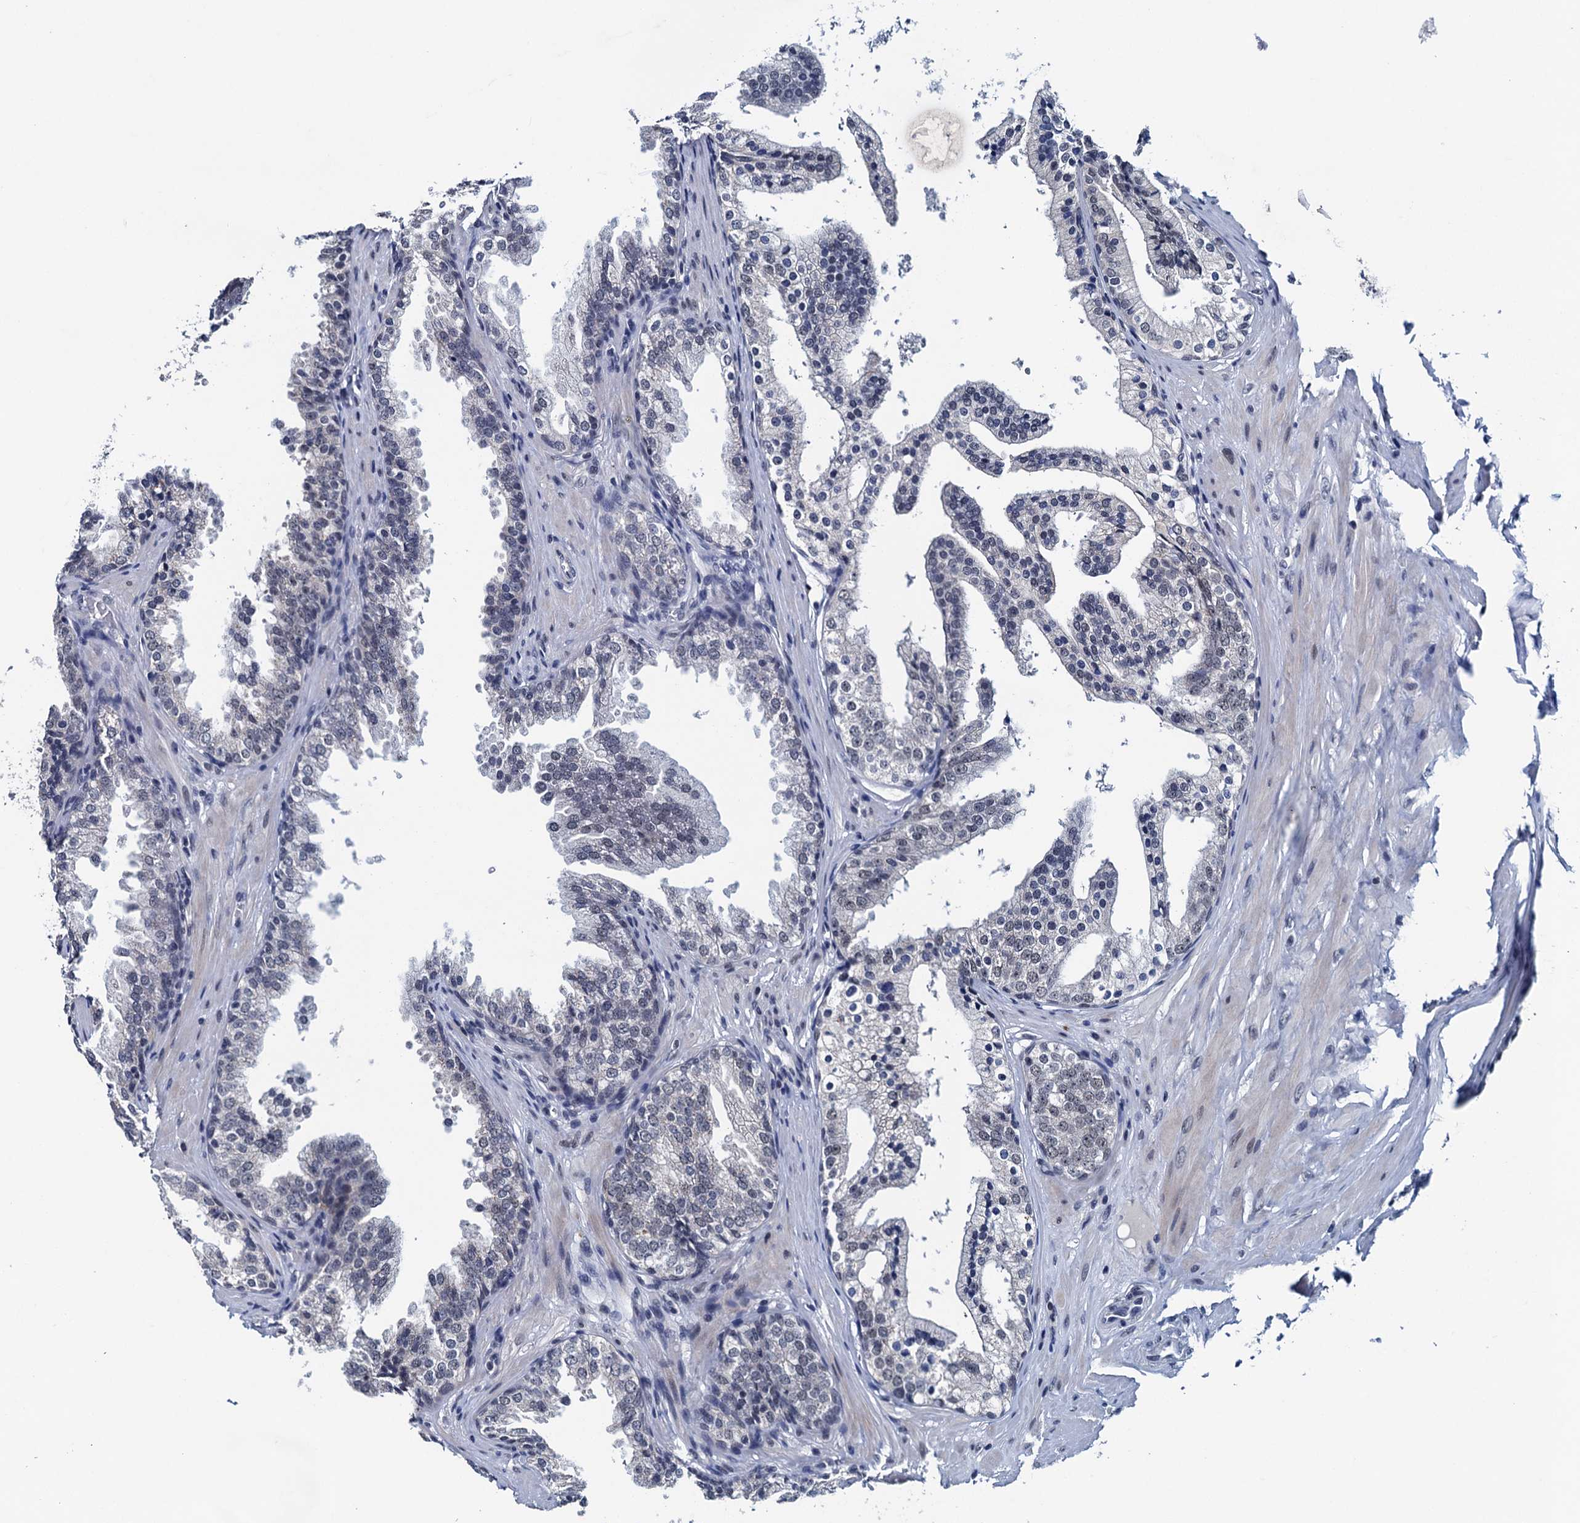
{"staining": {"intensity": "weak", "quantity": "<25%", "location": "nuclear"}, "tissue": "prostate", "cell_type": "Glandular cells", "image_type": "normal", "snomed": [{"axis": "morphology", "description": "Normal tissue, NOS"}, {"axis": "topography", "description": "Prostate"}], "caption": "An image of human prostate is negative for staining in glandular cells. The staining was performed using DAB (3,3'-diaminobenzidine) to visualize the protein expression in brown, while the nuclei were stained in blue with hematoxylin (Magnification: 20x).", "gene": "FNBP4", "patient": {"sex": "male", "age": 60}}